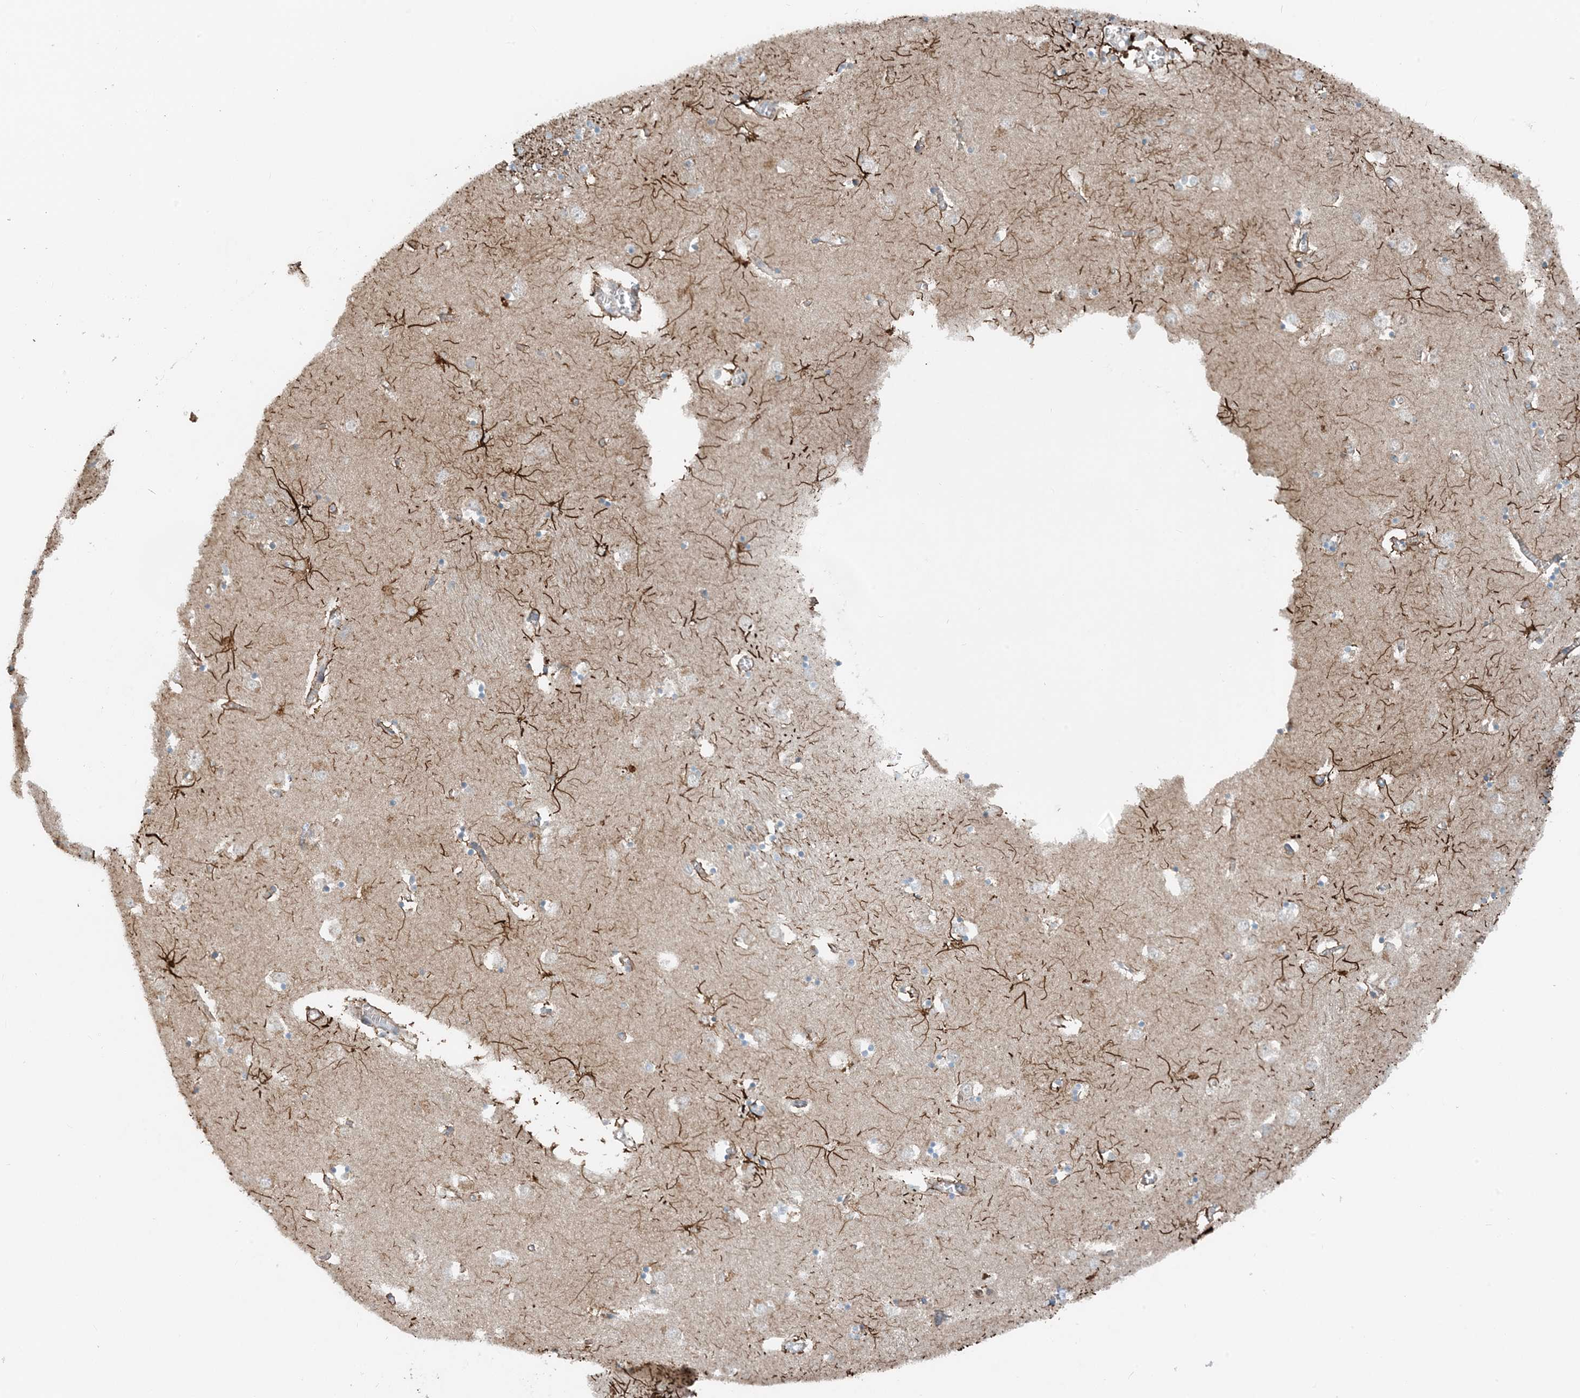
{"staining": {"intensity": "strong", "quantity": "<25%", "location": "cytoplasmic/membranous"}, "tissue": "caudate", "cell_type": "Glial cells", "image_type": "normal", "snomed": [{"axis": "morphology", "description": "Normal tissue, NOS"}, {"axis": "topography", "description": "Lateral ventricle wall"}], "caption": "This is an image of immunohistochemistry (IHC) staining of unremarkable caudate, which shows strong expression in the cytoplasmic/membranous of glial cells.", "gene": "MITD1", "patient": {"sex": "male", "age": 70}}